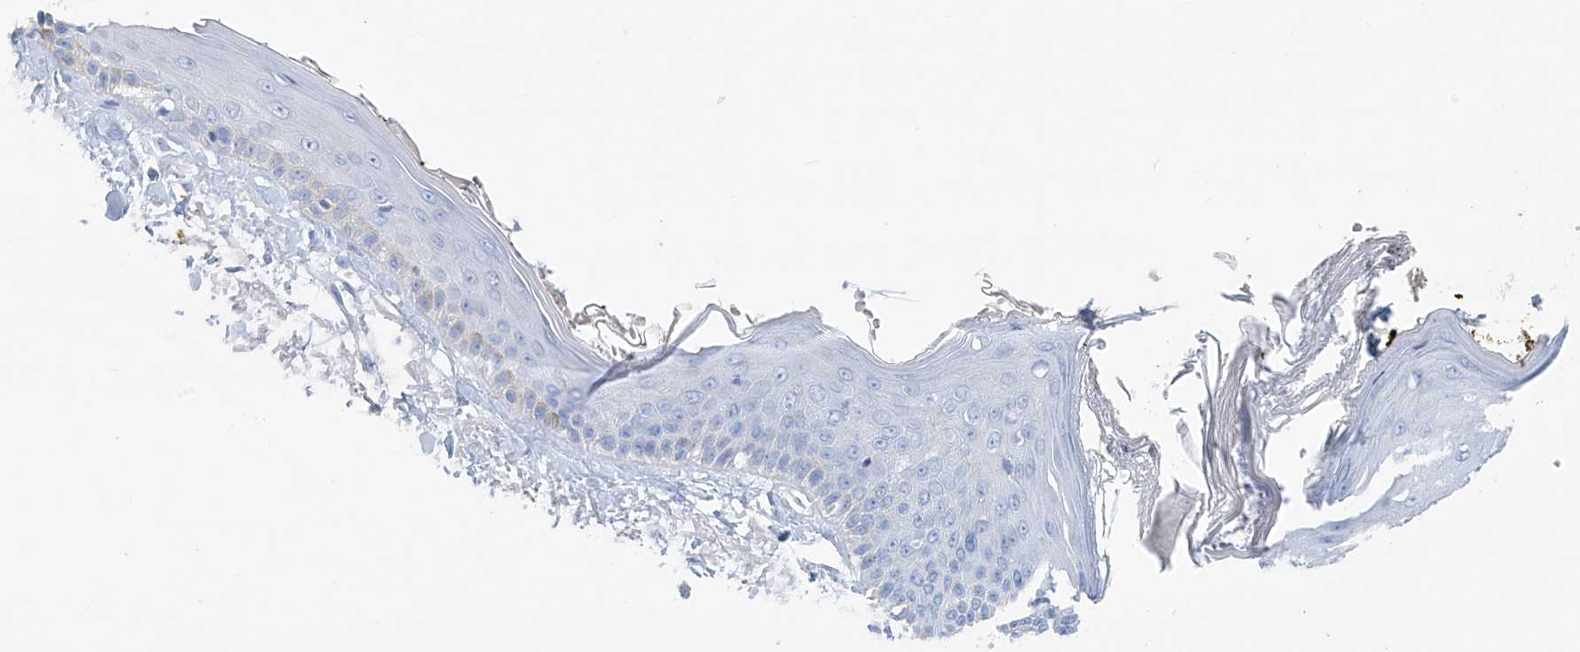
{"staining": {"intensity": "negative", "quantity": "none", "location": "none"}, "tissue": "skin", "cell_type": "Fibroblasts", "image_type": "normal", "snomed": [{"axis": "morphology", "description": "Normal tissue, NOS"}, {"axis": "topography", "description": "Skin"}, {"axis": "topography", "description": "Skeletal muscle"}], "caption": "Skin was stained to show a protein in brown. There is no significant positivity in fibroblasts. (Stains: DAB immunohistochemistry with hematoxylin counter stain, Microscopy: brightfield microscopy at high magnification).", "gene": "GLMP", "patient": {"sex": "male", "age": 83}}